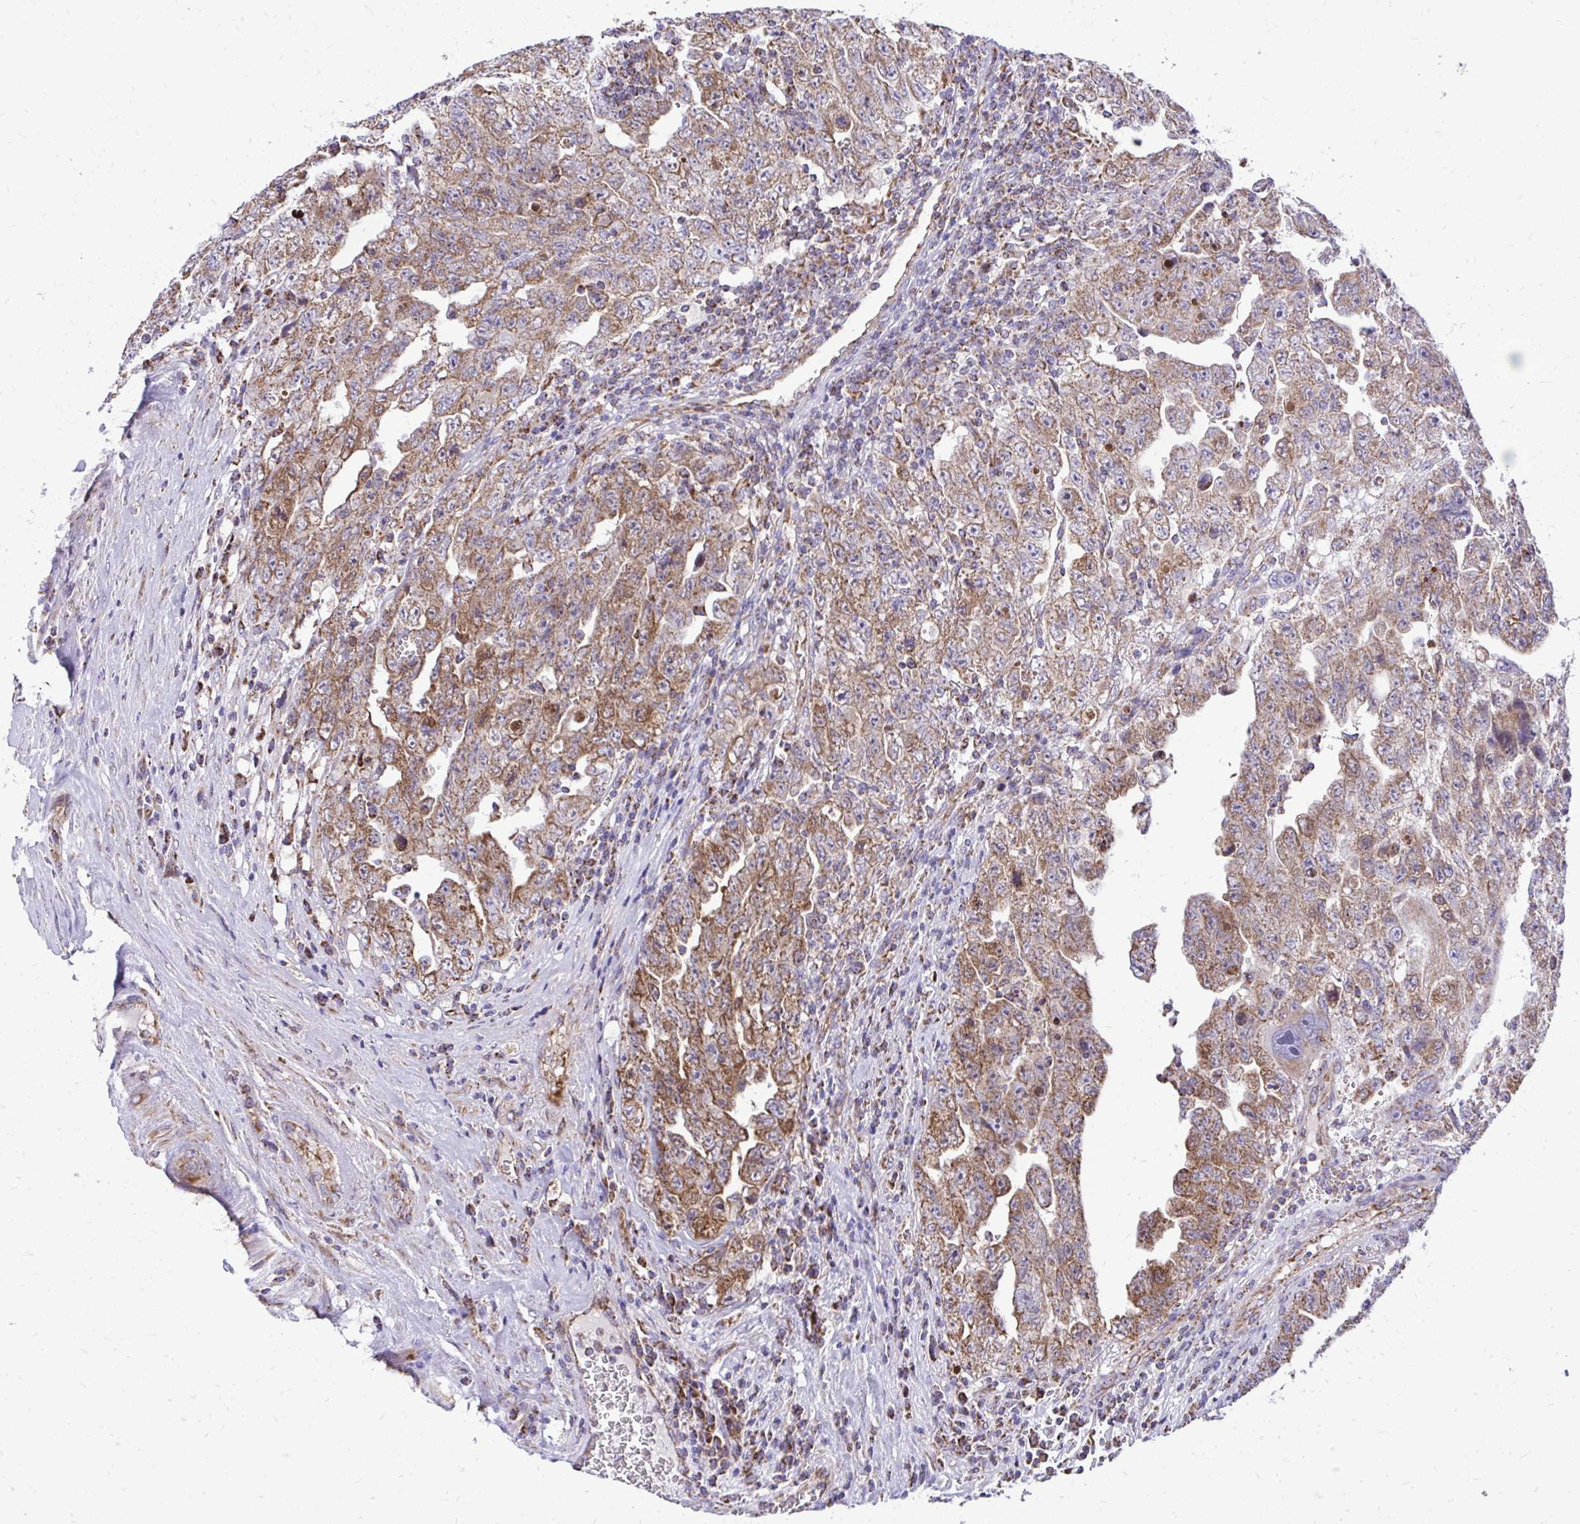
{"staining": {"intensity": "moderate", "quantity": ">75%", "location": "cytoplasmic/membranous"}, "tissue": "testis cancer", "cell_type": "Tumor cells", "image_type": "cancer", "snomed": [{"axis": "morphology", "description": "Carcinoma, Embryonal, NOS"}, {"axis": "topography", "description": "Testis"}], "caption": "IHC staining of embryonal carcinoma (testis), which shows medium levels of moderate cytoplasmic/membranous positivity in approximately >75% of tumor cells indicating moderate cytoplasmic/membranous protein expression. The staining was performed using DAB (brown) for protein detection and nuclei were counterstained in hematoxylin (blue).", "gene": "UBE2C", "patient": {"sex": "male", "age": 28}}